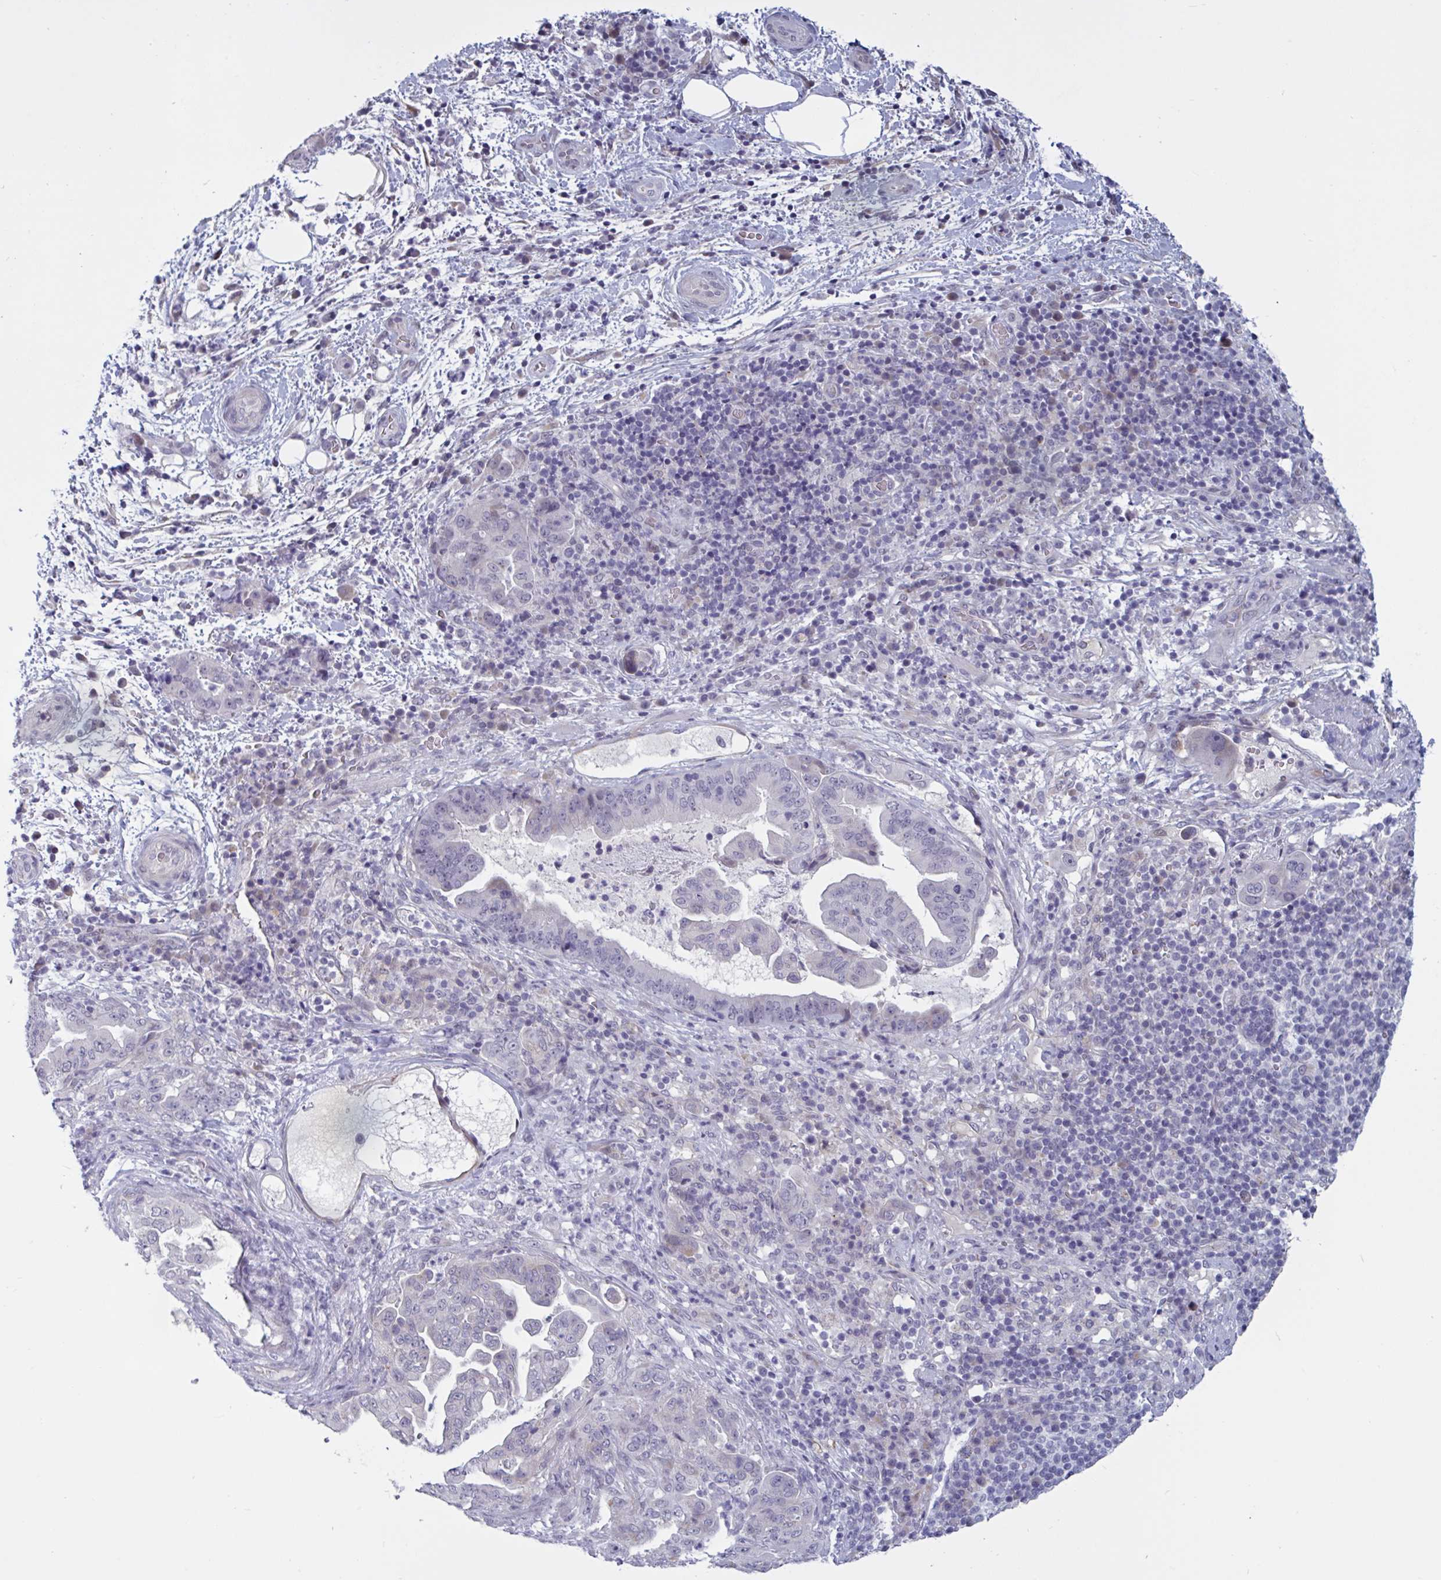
{"staining": {"intensity": "negative", "quantity": "none", "location": "none"}, "tissue": "pancreatic cancer", "cell_type": "Tumor cells", "image_type": "cancer", "snomed": [{"axis": "morphology", "description": "Normal tissue, NOS"}, {"axis": "morphology", "description": "Adenocarcinoma, NOS"}, {"axis": "topography", "description": "Lymph node"}, {"axis": "topography", "description": "Pancreas"}], "caption": "Tumor cells are negative for brown protein staining in pancreatic cancer (adenocarcinoma).", "gene": "TCEAL8", "patient": {"sex": "female", "age": 67}}